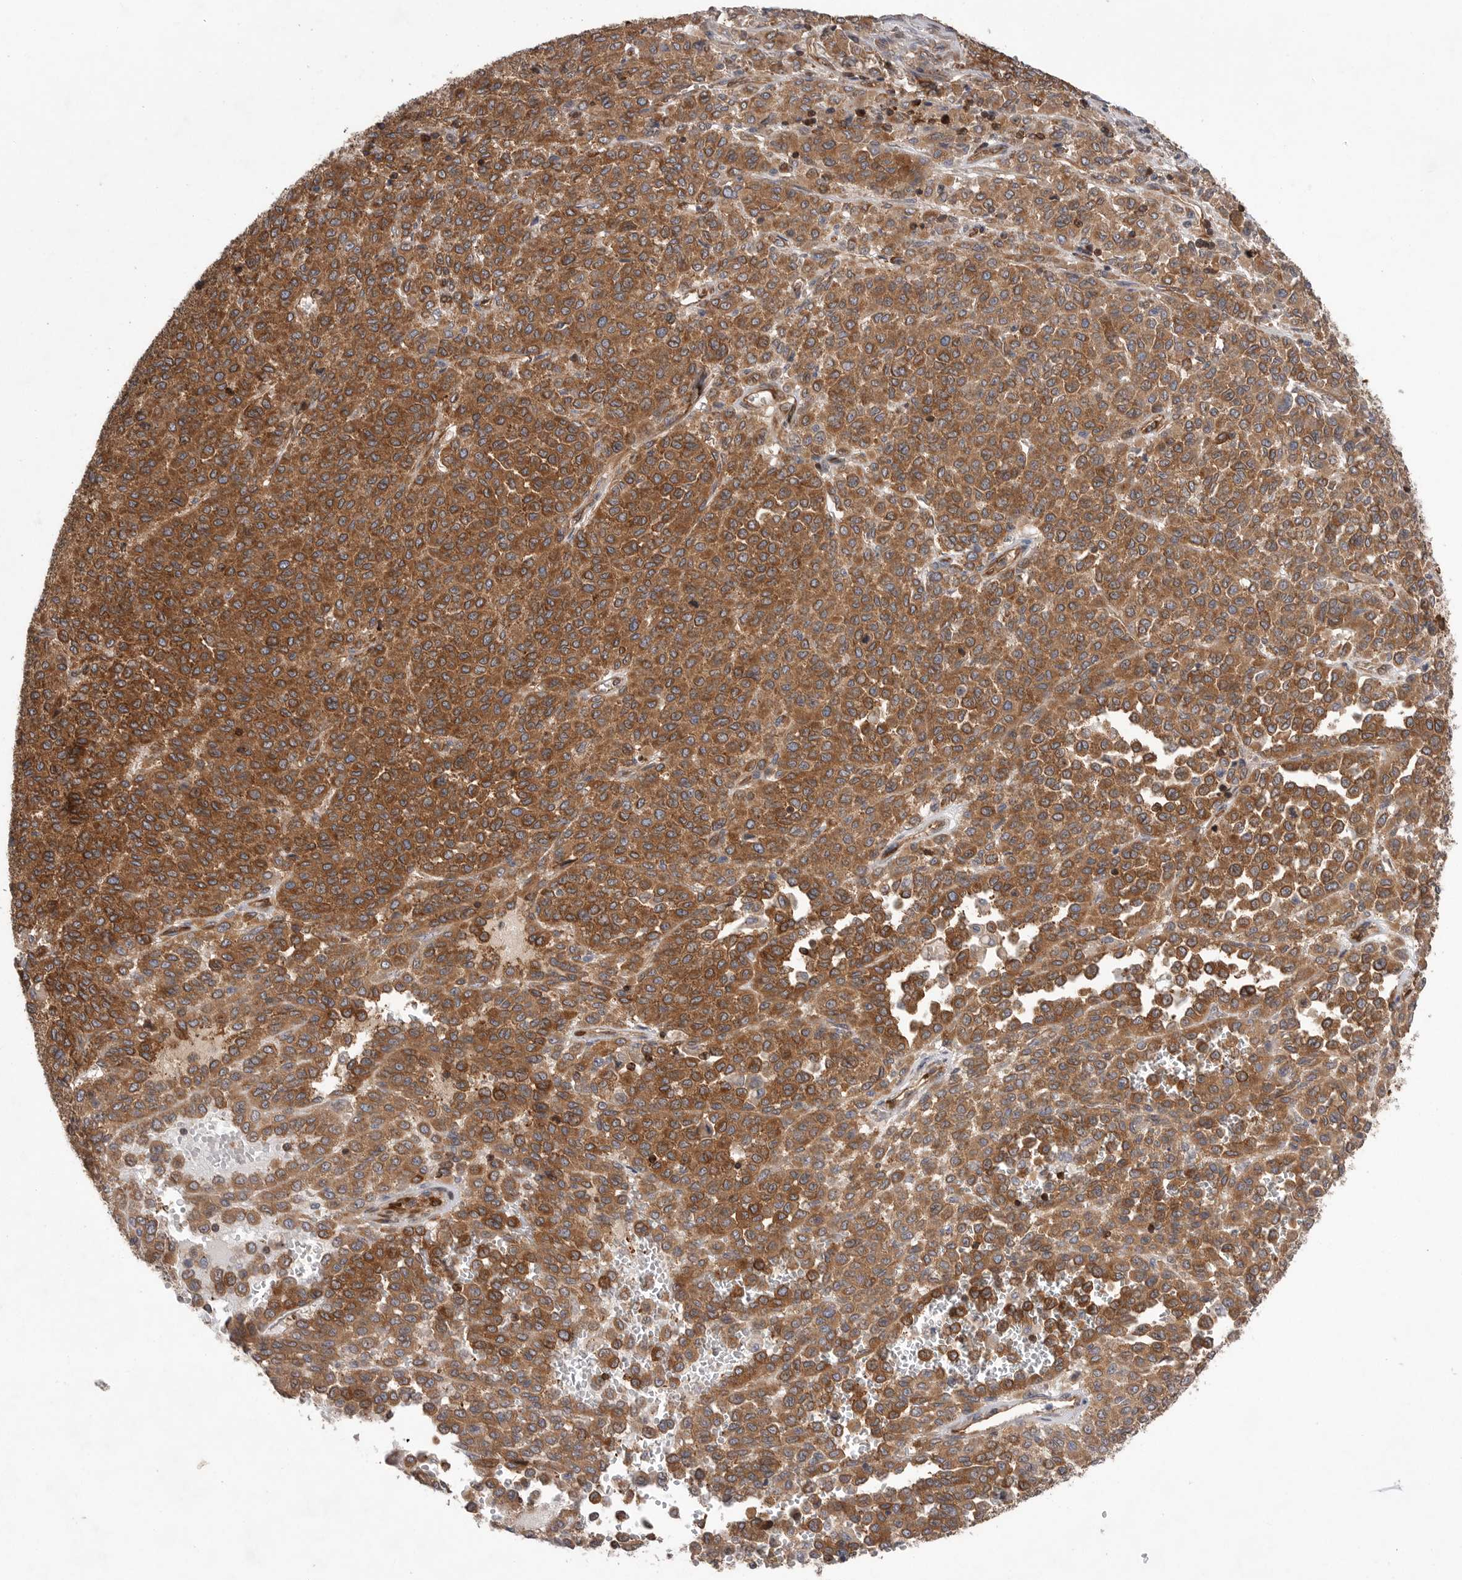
{"staining": {"intensity": "strong", "quantity": ">75%", "location": "cytoplasmic/membranous"}, "tissue": "melanoma", "cell_type": "Tumor cells", "image_type": "cancer", "snomed": [{"axis": "morphology", "description": "Malignant melanoma, Metastatic site"}, {"axis": "topography", "description": "Pancreas"}], "caption": "Immunohistochemistry (IHC) of malignant melanoma (metastatic site) reveals high levels of strong cytoplasmic/membranous expression in approximately >75% of tumor cells.", "gene": "PRKCH", "patient": {"sex": "female", "age": 30}}